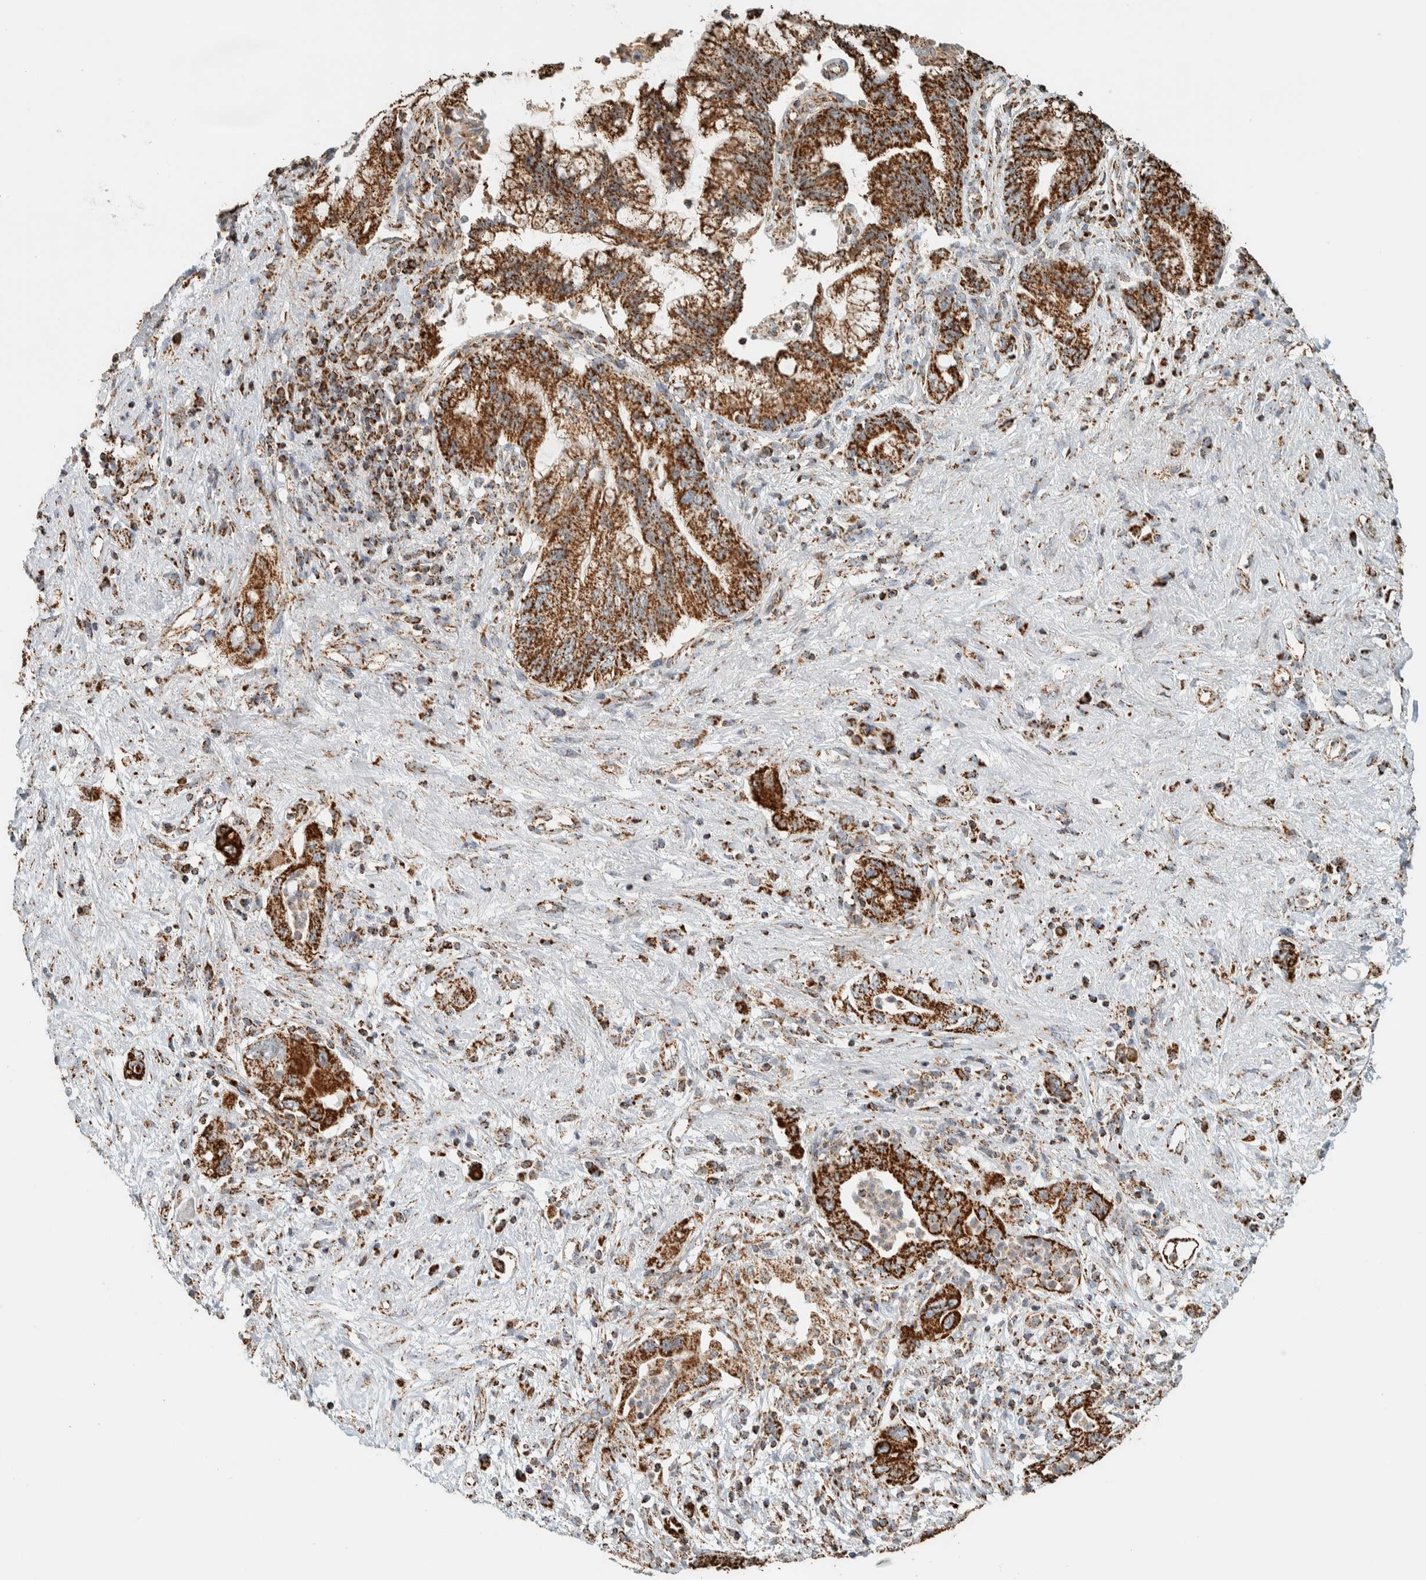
{"staining": {"intensity": "strong", "quantity": ">75%", "location": "cytoplasmic/membranous"}, "tissue": "pancreatic cancer", "cell_type": "Tumor cells", "image_type": "cancer", "snomed": [{"axis": "morphology", "description": "Adenocarcinoma, NOS"}, {"axis": "topography", "description": "Pancreas"}], "caption": "An immunohistochemistry photomicrograph of neoplastic tissue is shown. Protein staining in brown shows strong cytoplasmic/membranous positivity in pancreatic cancer (adenocarcinoma) within tumor cells. (DAB IHC with brightfield microscopy, high magnification).", "gene": "ZNF454", "patient": {"sex": "female", "age": 73}}